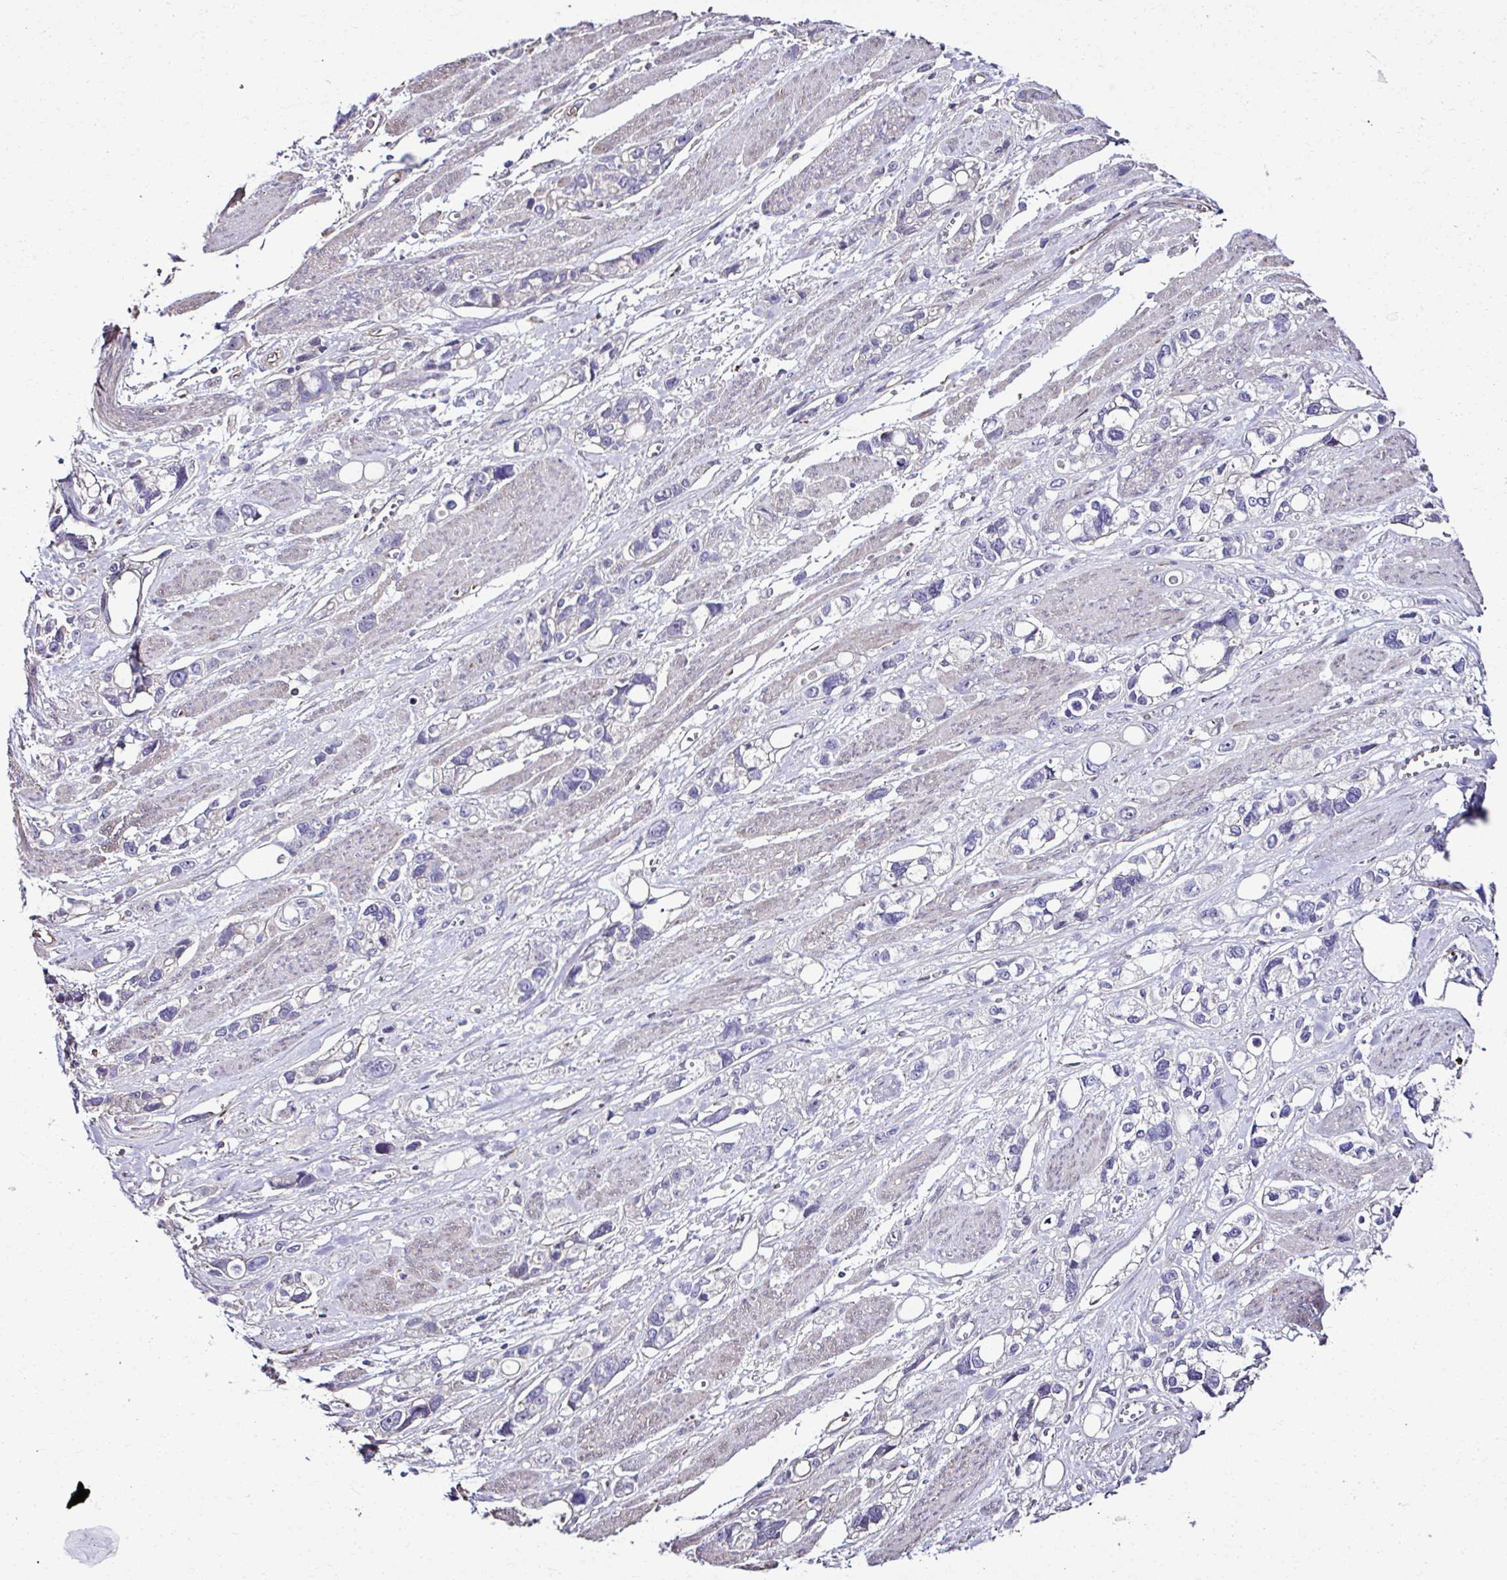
{"staining": {"intensity": "negative", "quantity": "none", "location": "none"}, "tissue": "stomach cancer", "cell_type": "Tumor cells", "image_type": "cancer", "snomed": [{"axis": "morphology", "description": "Adenocarcinoma, NOS"}, {"axis": "topography", "description": "Stomach, upper"}], "caption": "Immunohistochemical staining of human stomach cancer (adenocarcinoma) shows no significant positivity in tumor cells. (IHC, brightfield microscopy, high magnification).", "gene": "CCDC85C", "patient": {"sex": "female", "age": 81}}